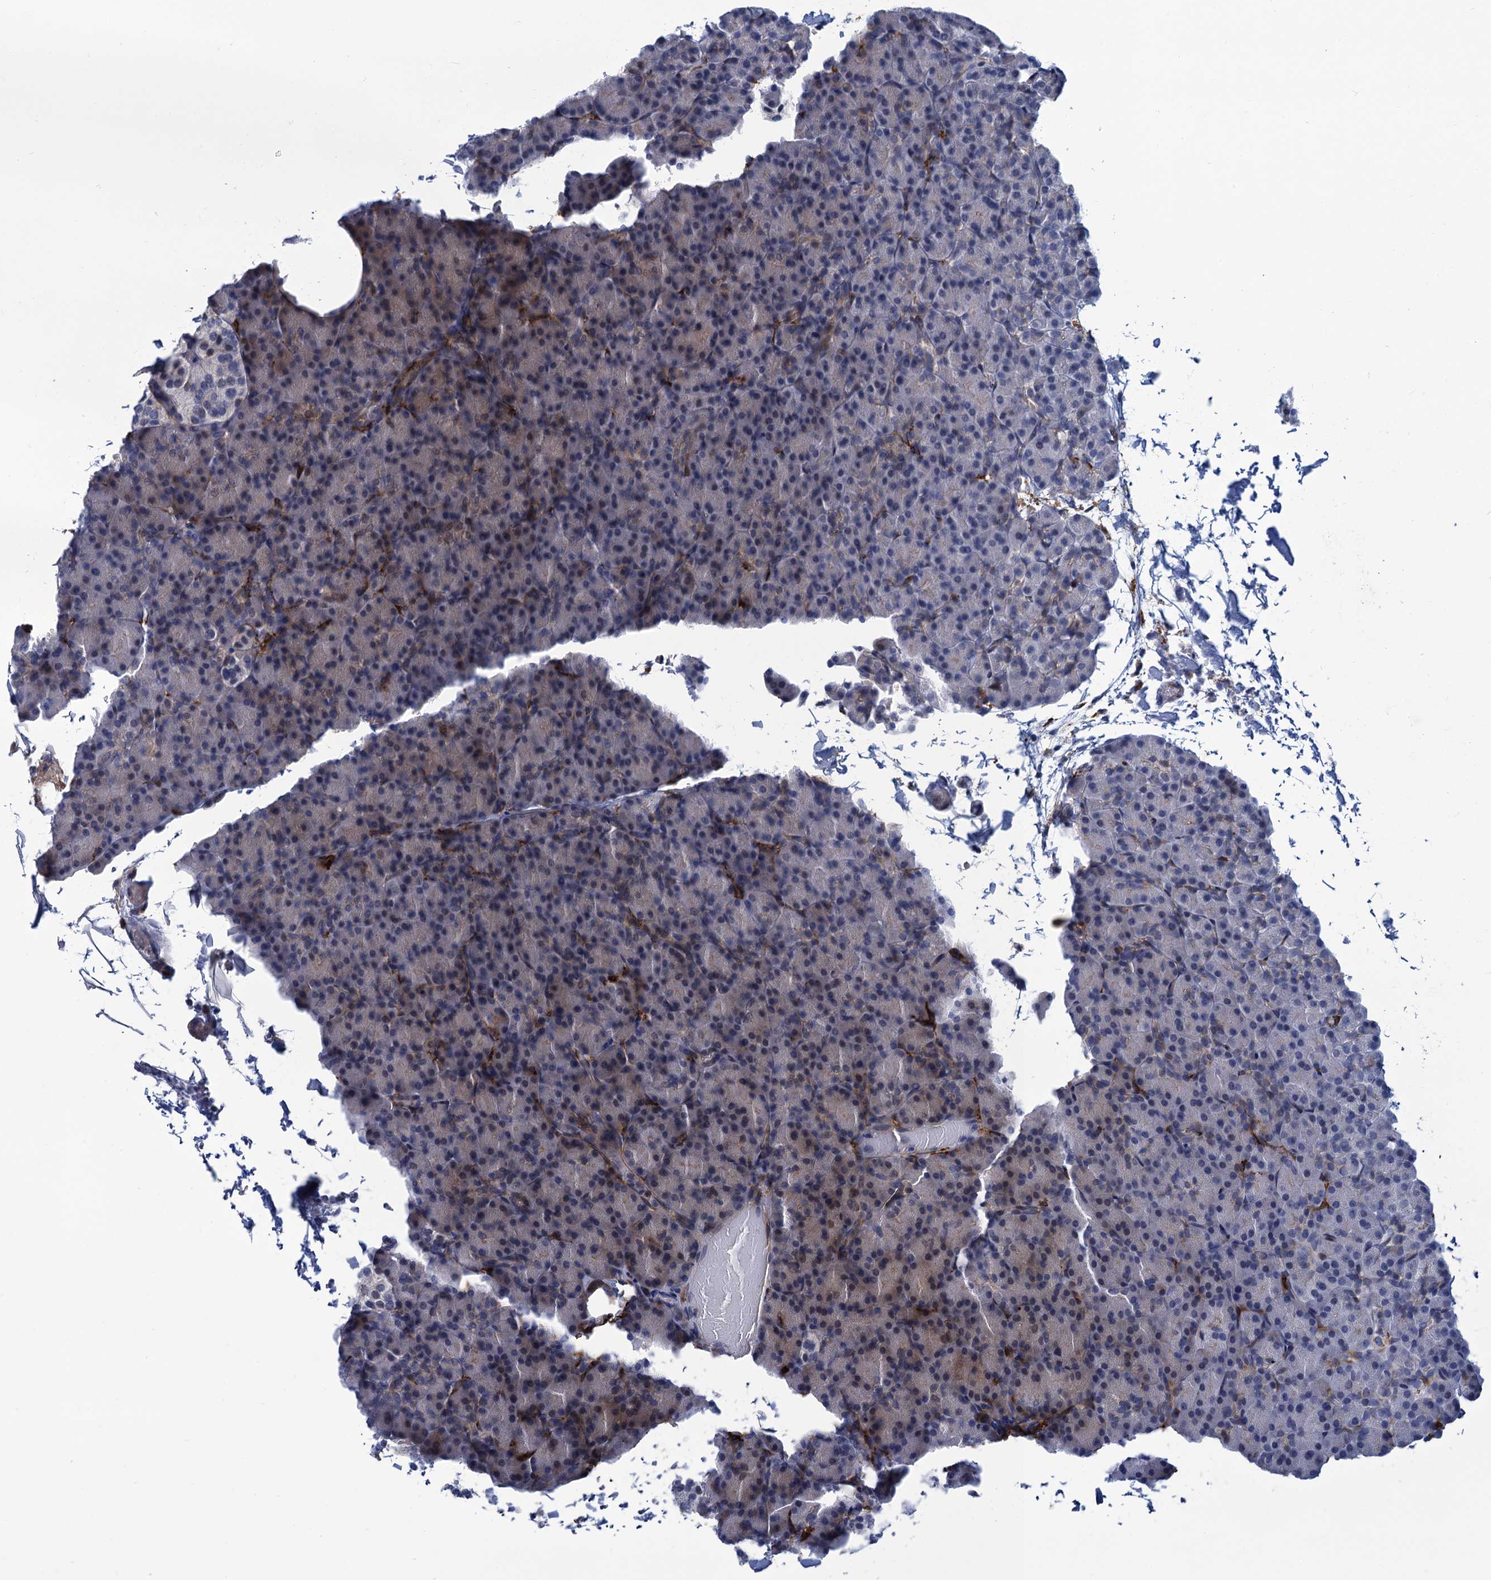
{"staining": {"intensity": "weak", "quantity": "25%-75%", "location": "cytoplasmic/membranous"}, "tissue": "pancreas", "cell_type": "Exocrine glandular cells", "image_type": "normal", "snomed": [{"axis": "morphology", "description": "Normal tissue, NOS"}, {"axis": "topography", "description": "Pancreas"}], "caption": "A histopathology image of pancreas stained for a protein displays weak cytoplasmic/membranous brown staining in exocrine glandular cells. (DAB IHC, brown staining for protein, blue staining for nuclei).", "gene": "DNHD1", "patient": {"sex": "female", "age": 43}}